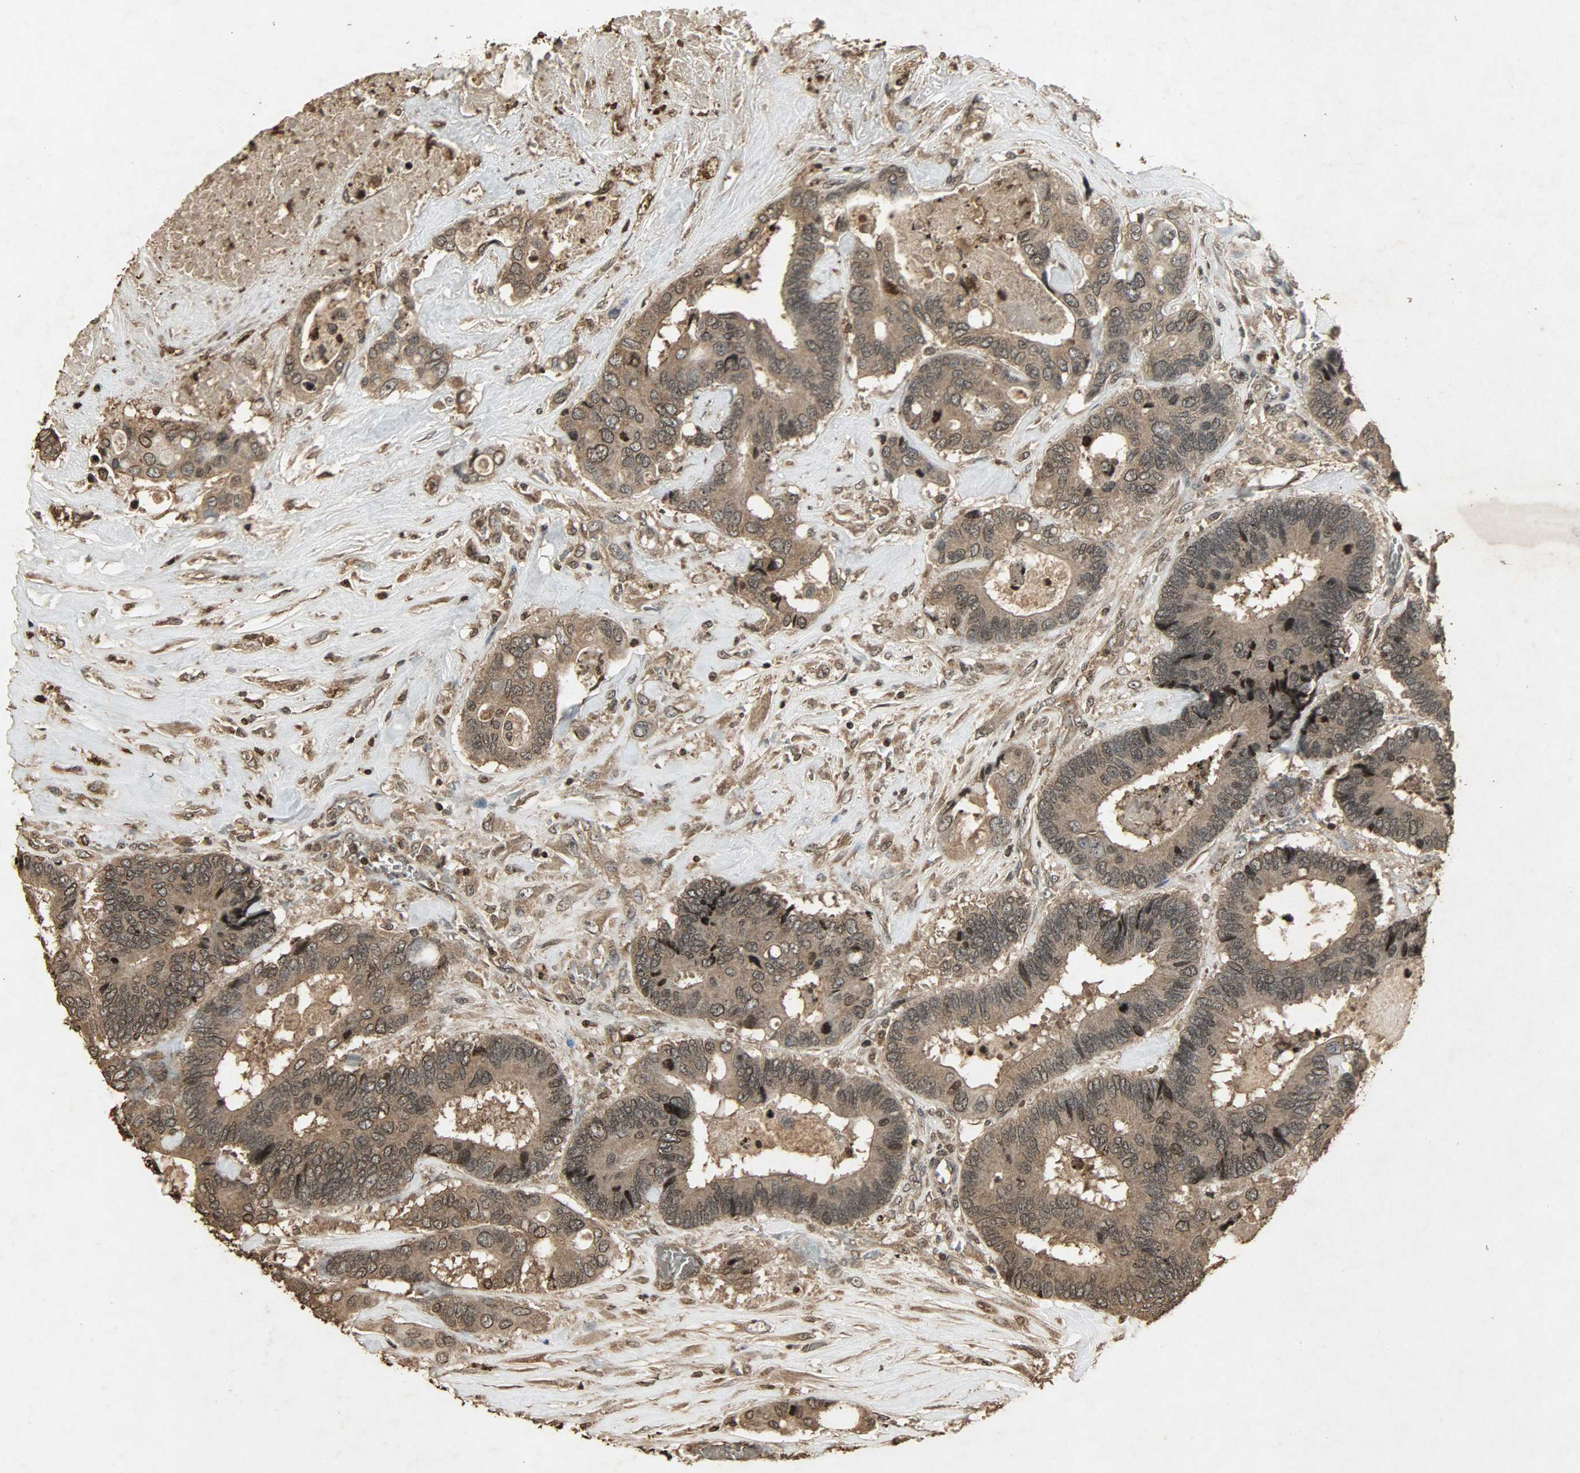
{"staining": {"intensity": "moderate", "quantity": ">75%", "location": "cytoplasmic/membranous,nuclear"}, "tissue": "colorectal cancer", "cell_type": "Tumor cells", "image_type": "cancer", "snomed": [{"axis": "morphology", "description": "Adenocarcinoma, NOS"}, {"axis": "topography", "description": "Rectum"}], "caption": "About >75% of tumor cells in colorectal cancer display moderate cytoplasmic/membranous and nuclear protein positivity as visualized by brown immunohistochemical staining.", "gene": "PPP3R1", "patient": {"sex": "male", "age": 55}}